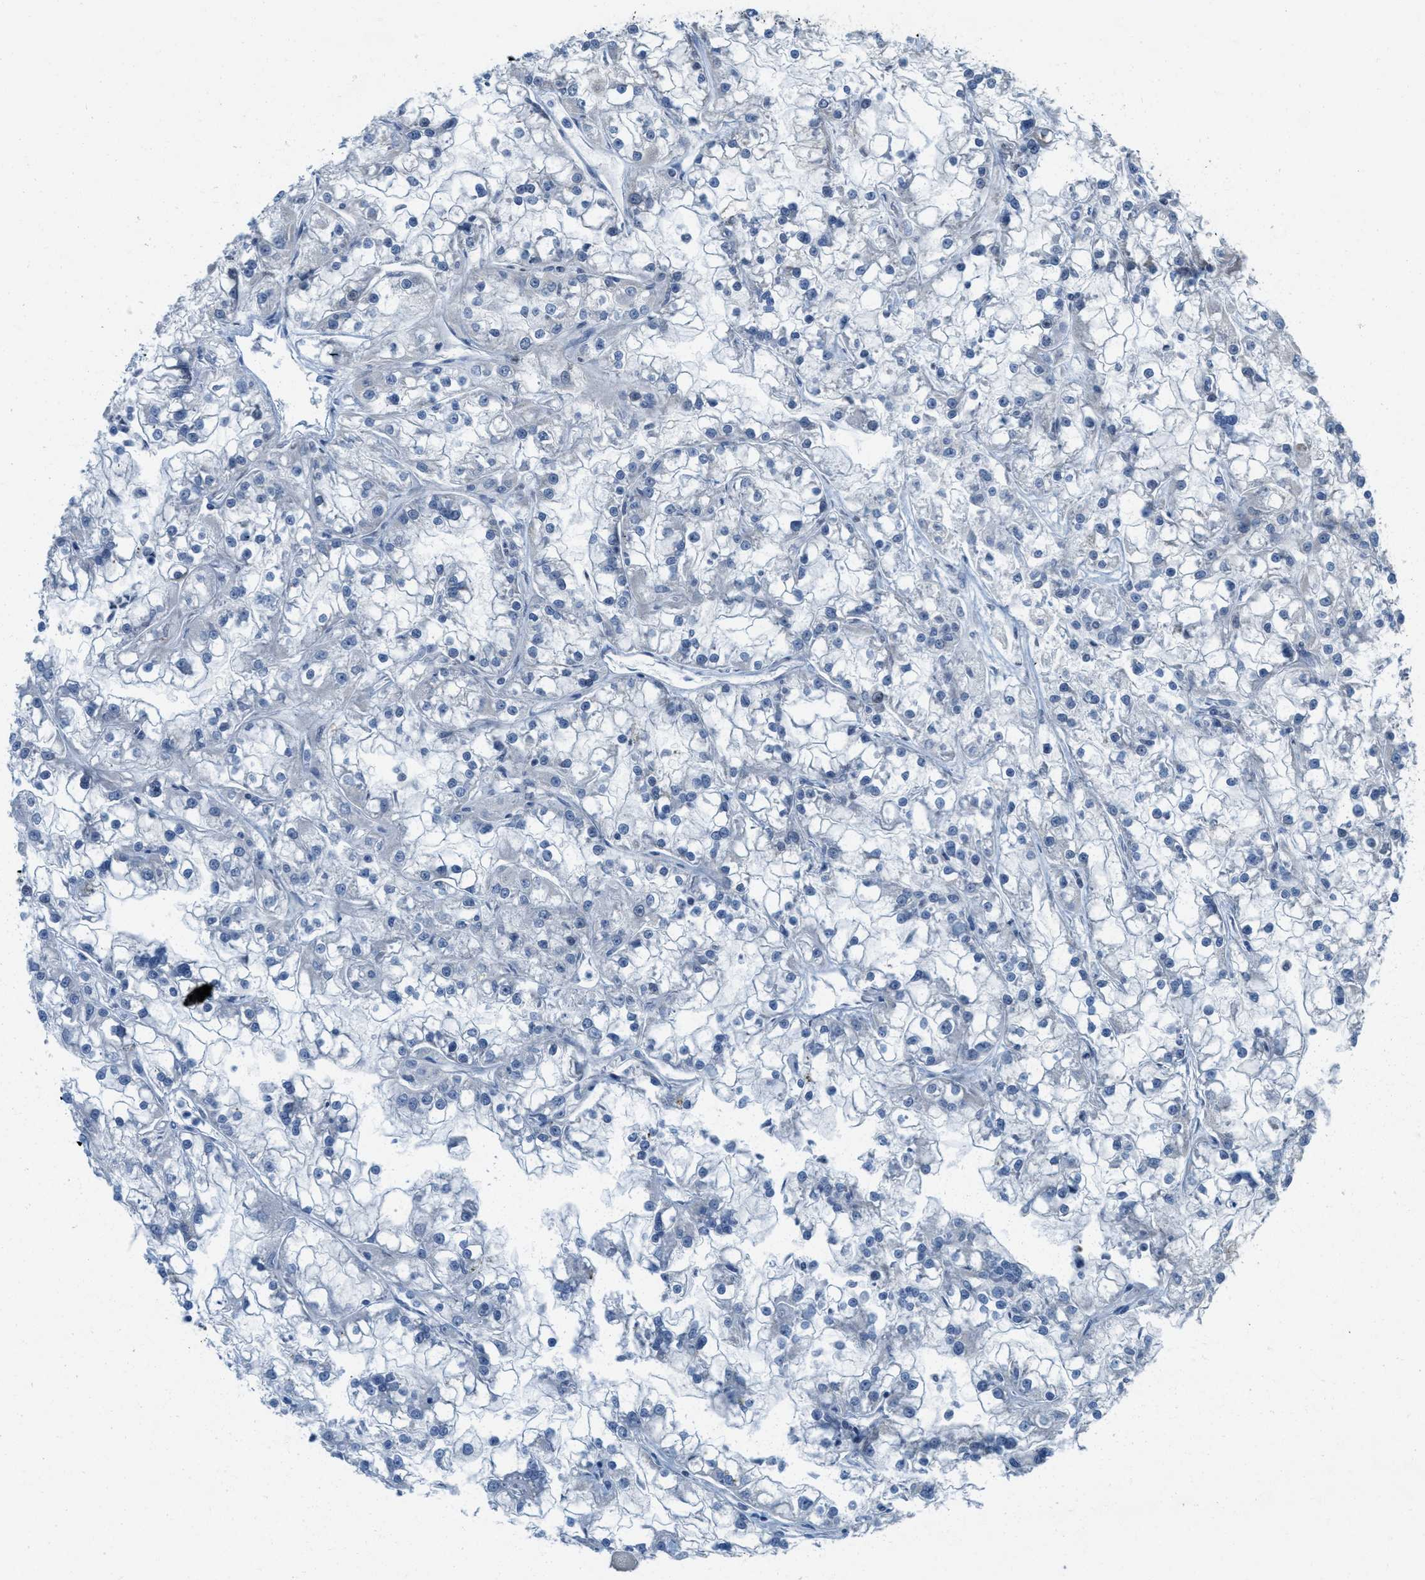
{"staining": {"intensity": "negative", "quantity": "none", "location": "none"}, "tissue": "renal cancer", "cell_type": "Tumor cells", "image_type": "cancer", "snomed": [{"axis": "morphology", "description": "Adenocarcinoma, NOS"}, {"axis": "topography", "description": "Kidney"}], "caption": "DAB (3,3'-diaminobenzidine) immunohistochemical staining of human renal cancer (adenocarcinoma) demonstrates no significant staining in tumor cells.", "gene": "ASGR1", "patient": {"sex": "female", "age": 52}}